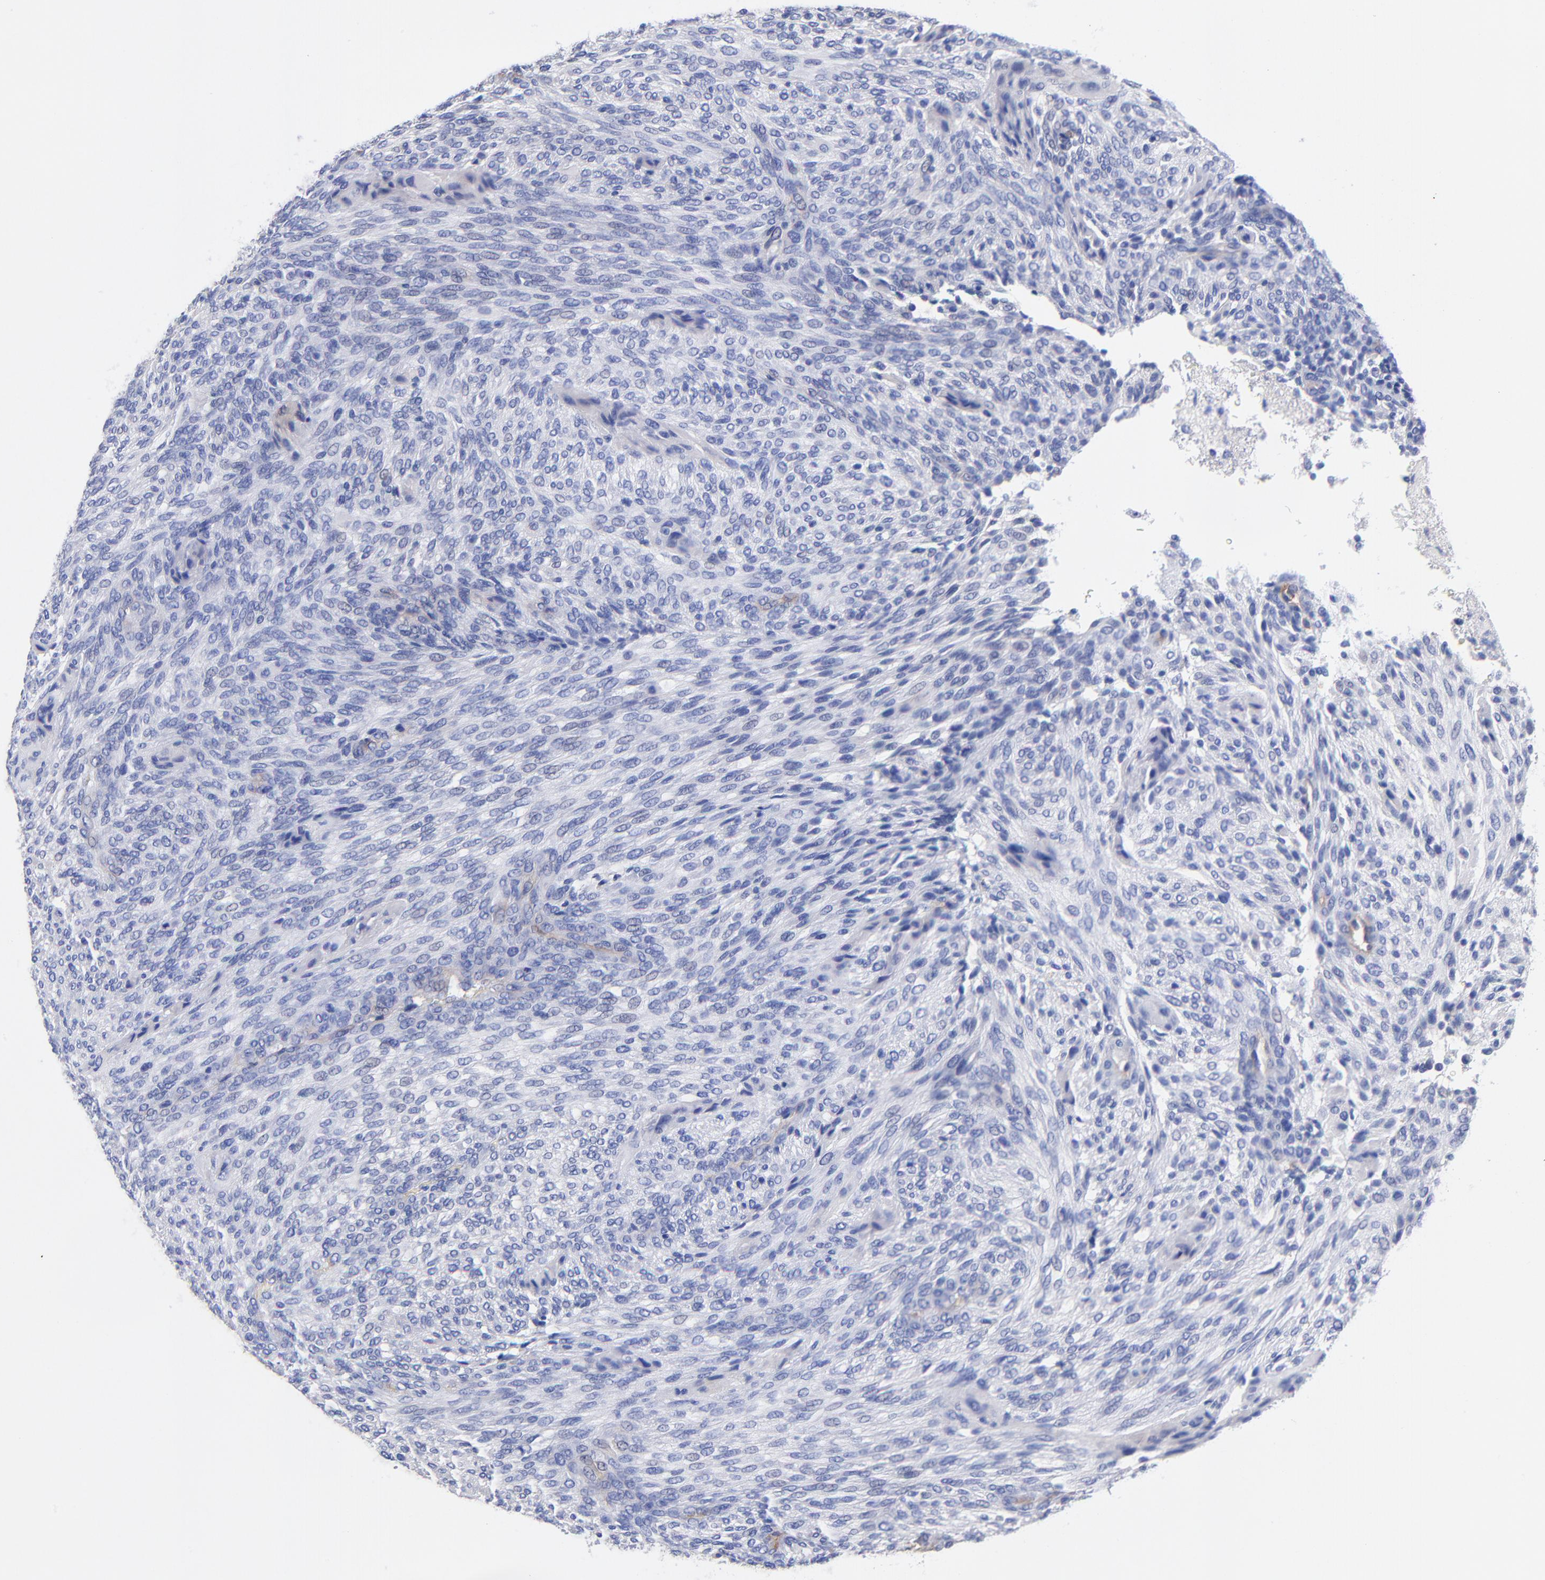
{"staining": {"intensity": "negative", "quantity": "none", "location": "none"}, "tissue": "glioma", "cell_type": "Tumor cells", "image_type": "cancer", "snomed": [{"axis": "morphology", "description": "Glioma, malignant, High grade"}, {"axis": "topography", "description": "Cerebral cortex"}], "caption": "Immunohistochemistry (IHC) histopathology image of neoplastic tissue: human malignant glioma (high-grade) stained with DAB shows no significant protein staining in tumor cells.", "gene": "SLC44A2", "patient": {"sex": "female", "age": 55}}